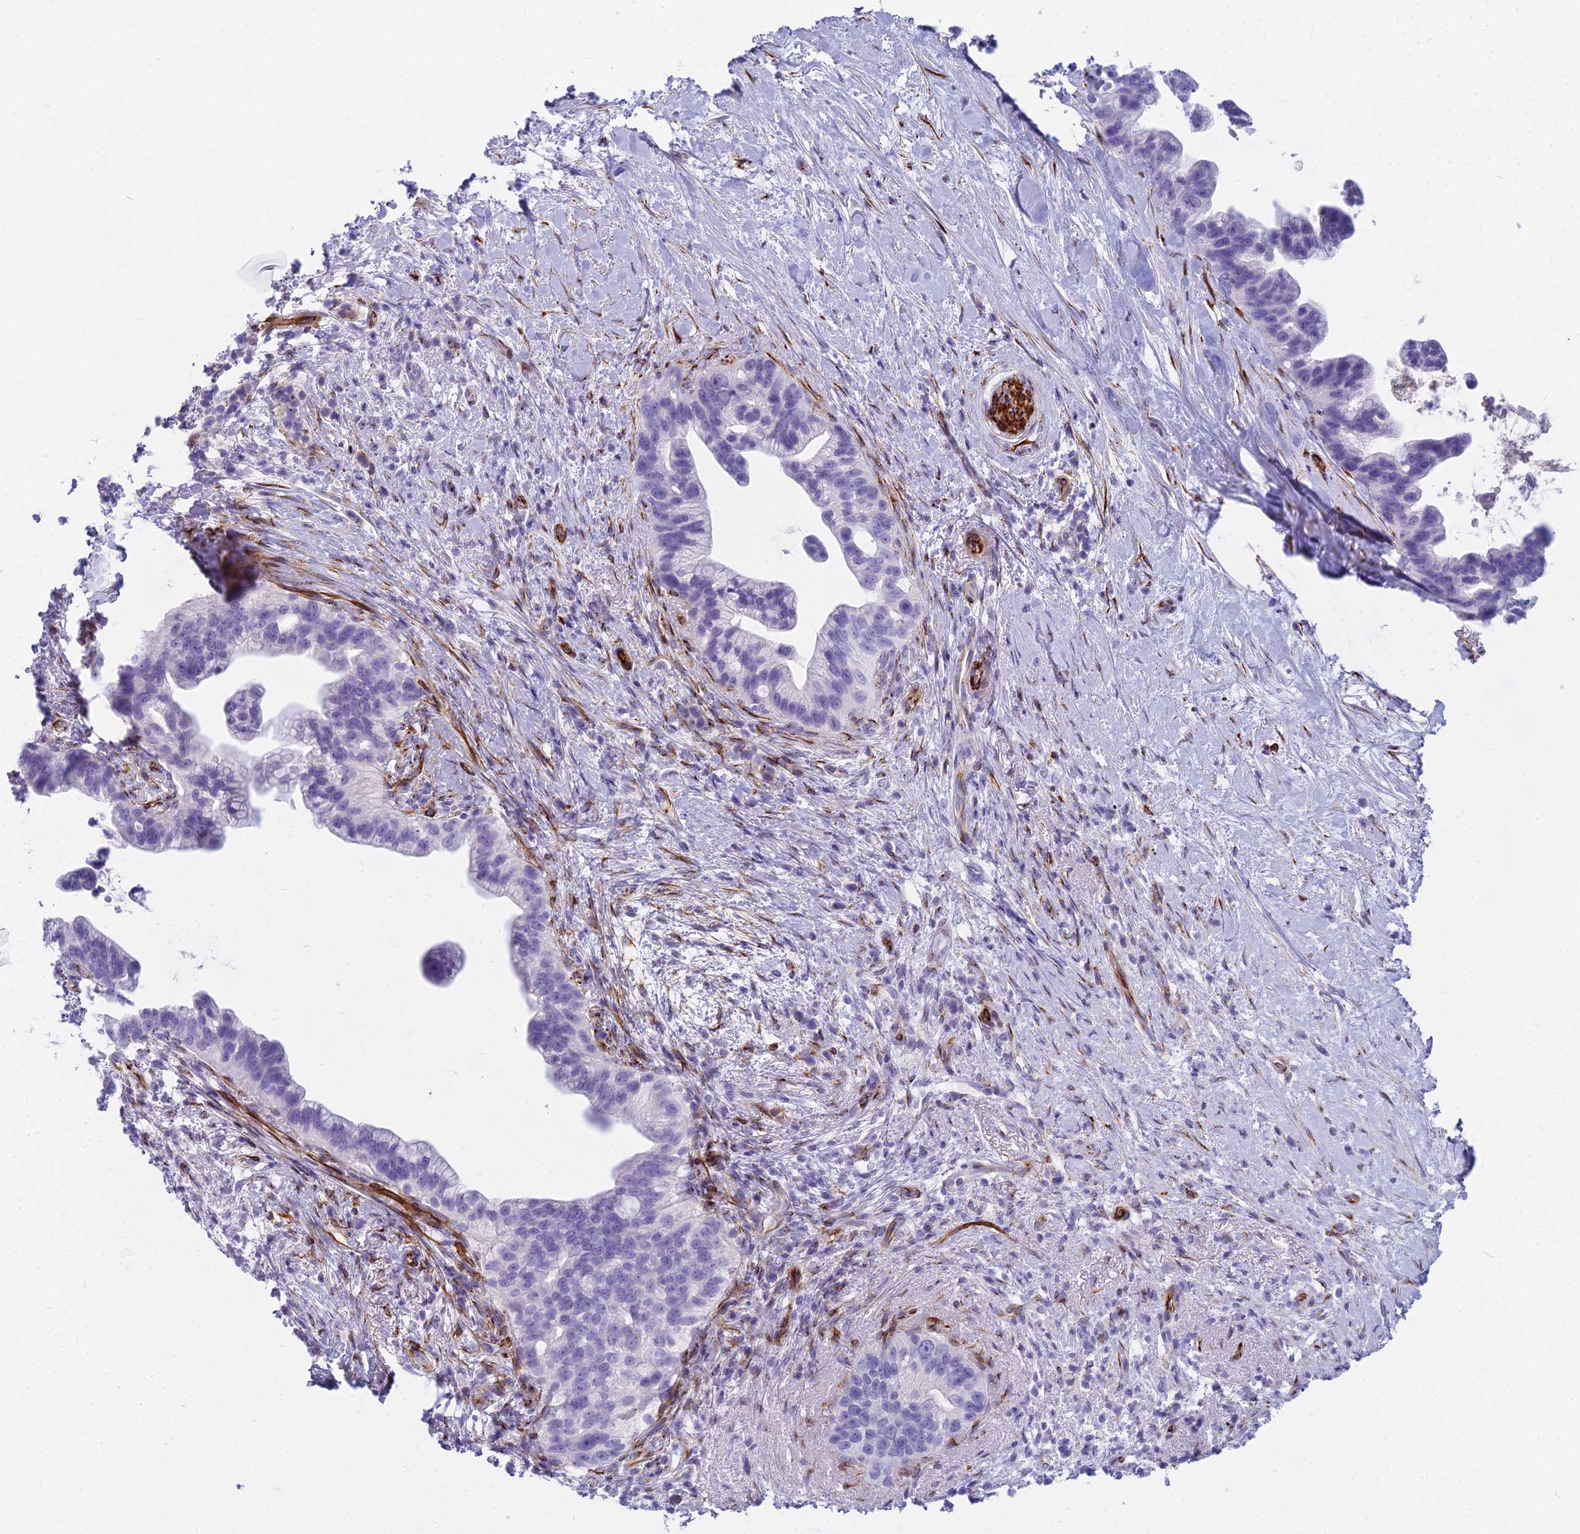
{"staining": {"intensity": "negative", "quantity": "none", "location": "none"}, "tissue": "pancreatic cancer", "cell_type": "Tumor cells", "image_type": "cancer", "snomed": [{"axis": "morphology", "description": "Adenocarcinoma, NOS"}, {"axis": "topography", "description": "Pancreas"}], "caption": "Immunohistochemistry (IHC) image of pancreatic cancer stained for a protein (brown), which exhibits no staining in tumor cells.", "gene": "EVI2A", "patient": {"sex": "female", "age": 83}}